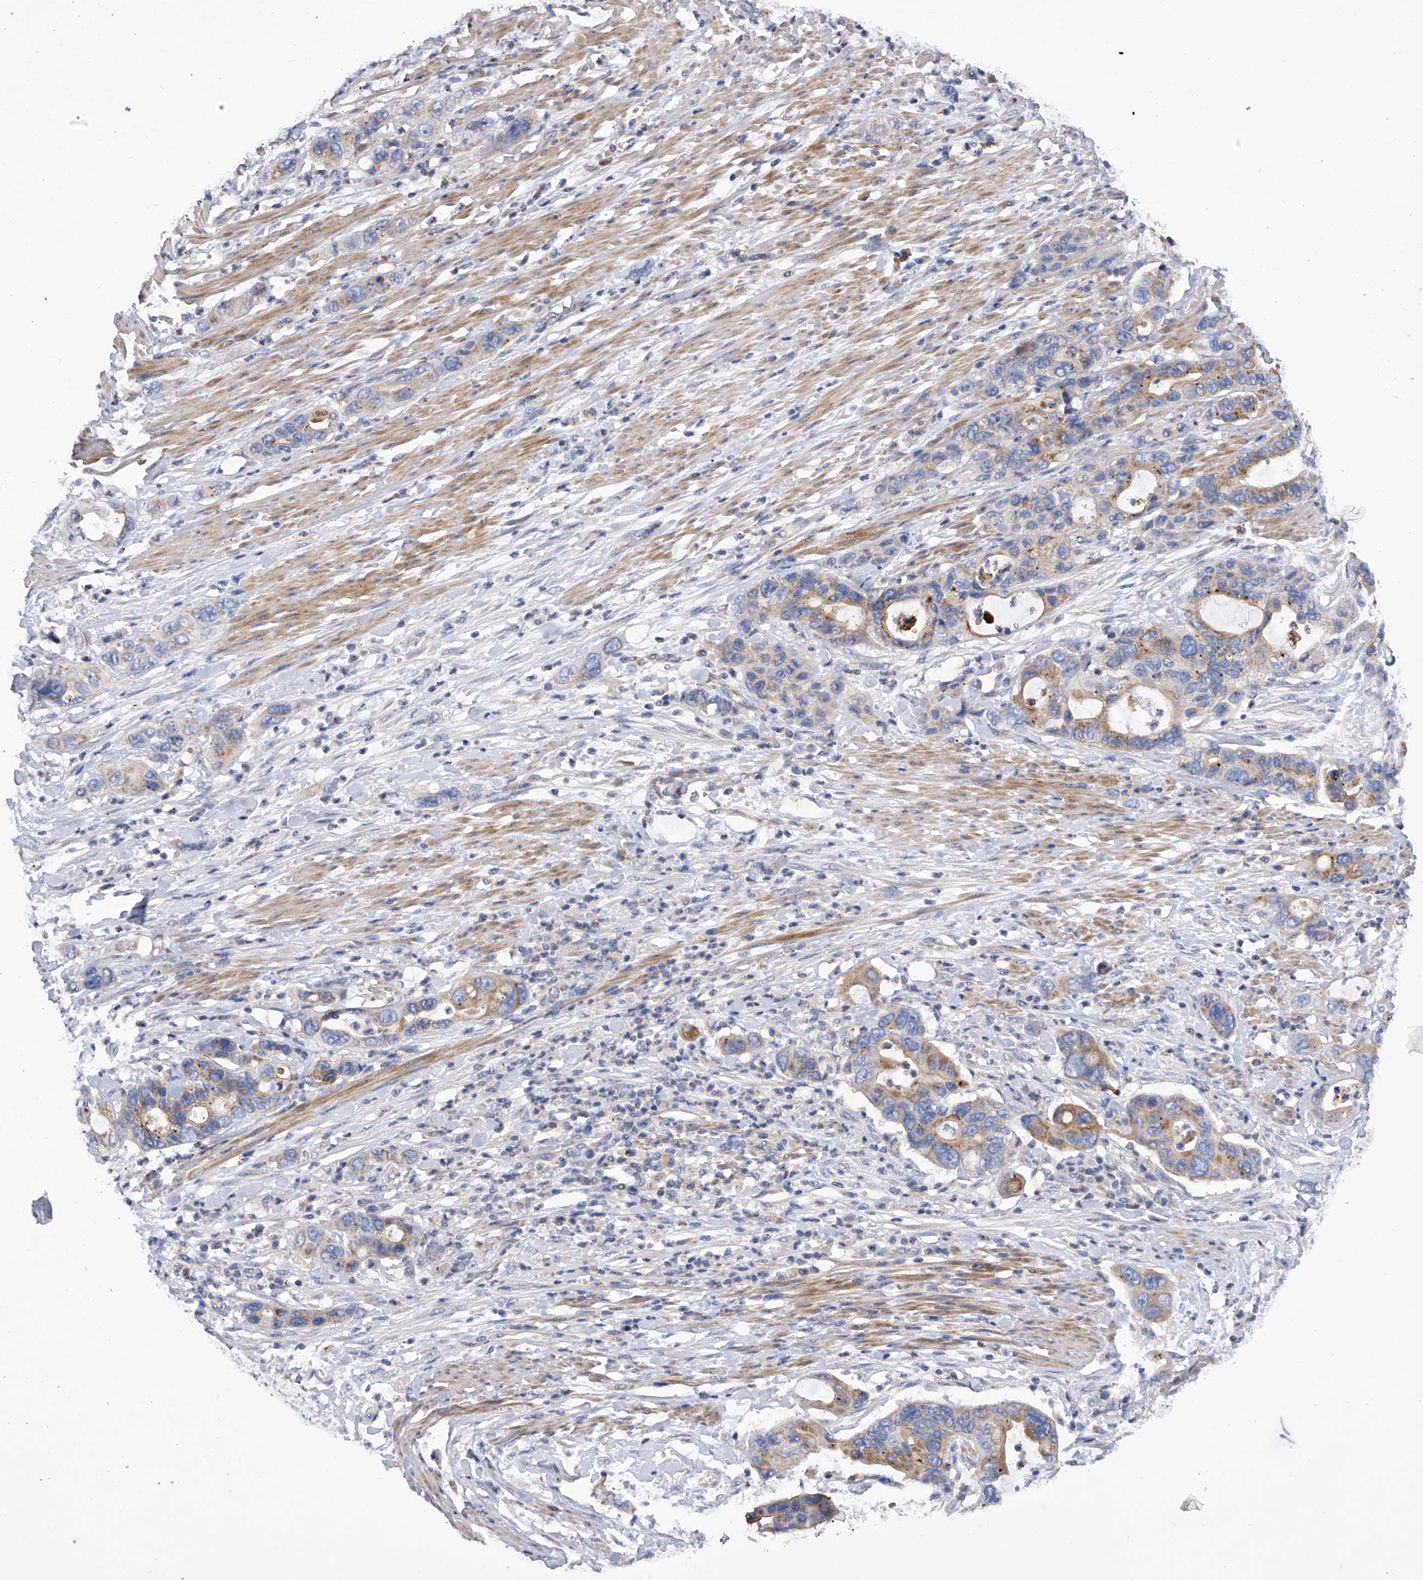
{"staining": {"intensity": "moderate", "quantity": ">75%", "location": "cytoplasmic/membranous"}, "tissue": "pancreatic cancer", "cell_type": "Tumor cells", "image_type": "cancer", "snomed": [{"axis": "morphology", "description": "Adenocarcinoma, NOS"}, {"axis": "topography", "description": "Pancreas"}], "caption": "The histopathology image exhibits a brown stain indicating the presence of a protein in the cytoplasmic/membranous of tumor cells in pancreatic cancer (adenocarcinoma).", "gene": "MLYCD", "patient": {"sex": "female", "age": 71}}